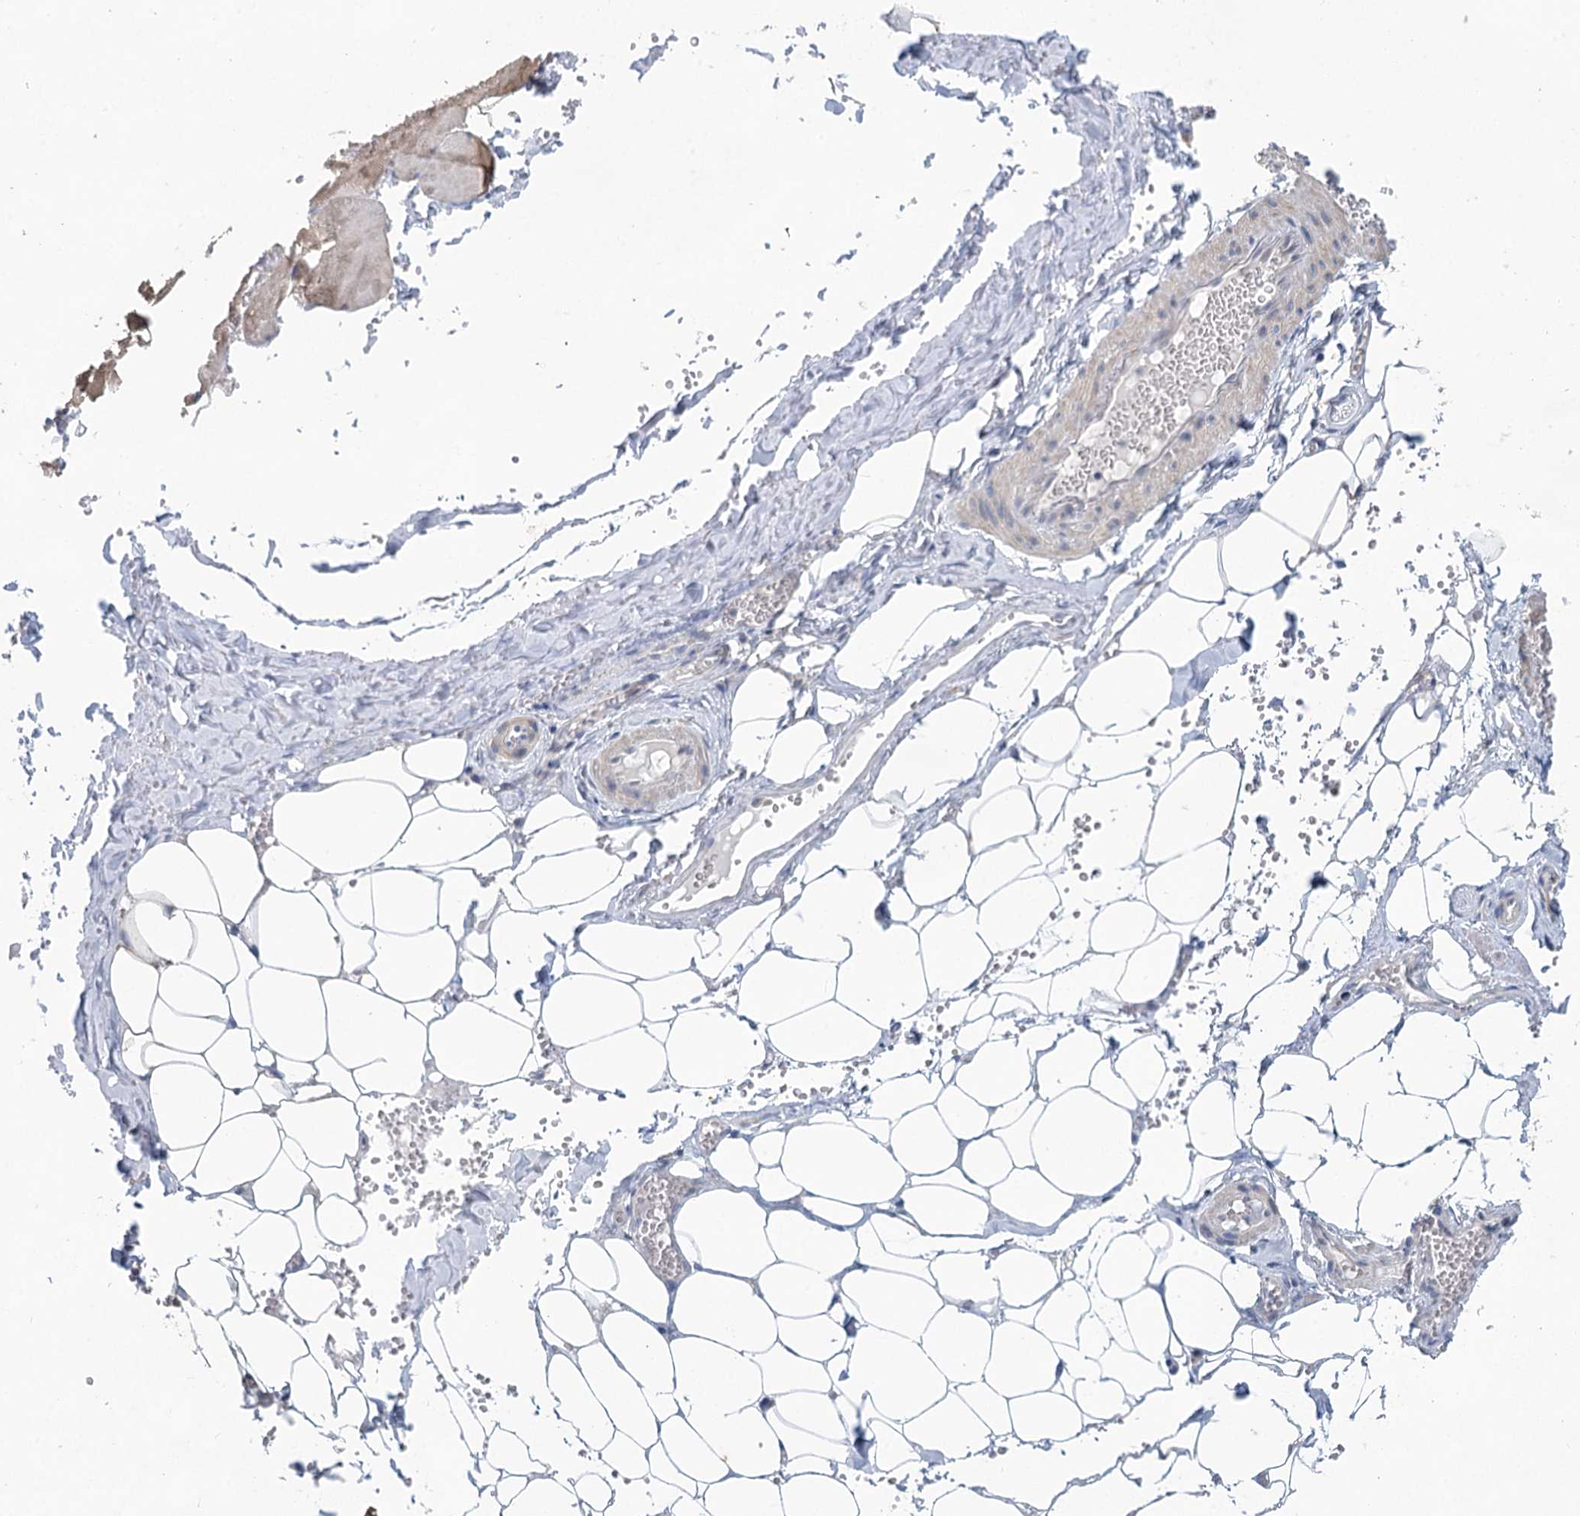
{"staining": {"intensity": "negative", "quantity": "none", "location": "none"}, "tissue": "adipose tissue", "cell_type": "Adipocytes", "image_type": "normal", "snomed": [{"axis": "morphology", "description": "Normal tissue, NOS"}, {"axis": "topography", "description": "Skeletal muscle"}, {"axis": "topography", "description": "Peripheral nerve tissue"}], "caption": "High power microscopy micrograph of an immunohistochemistry photomicrograph of benign adipose tissue, revealing no significant positivity in adipocytes.", "gene": "BLTP1", "patient": {"sex": "female", "age": 55}}